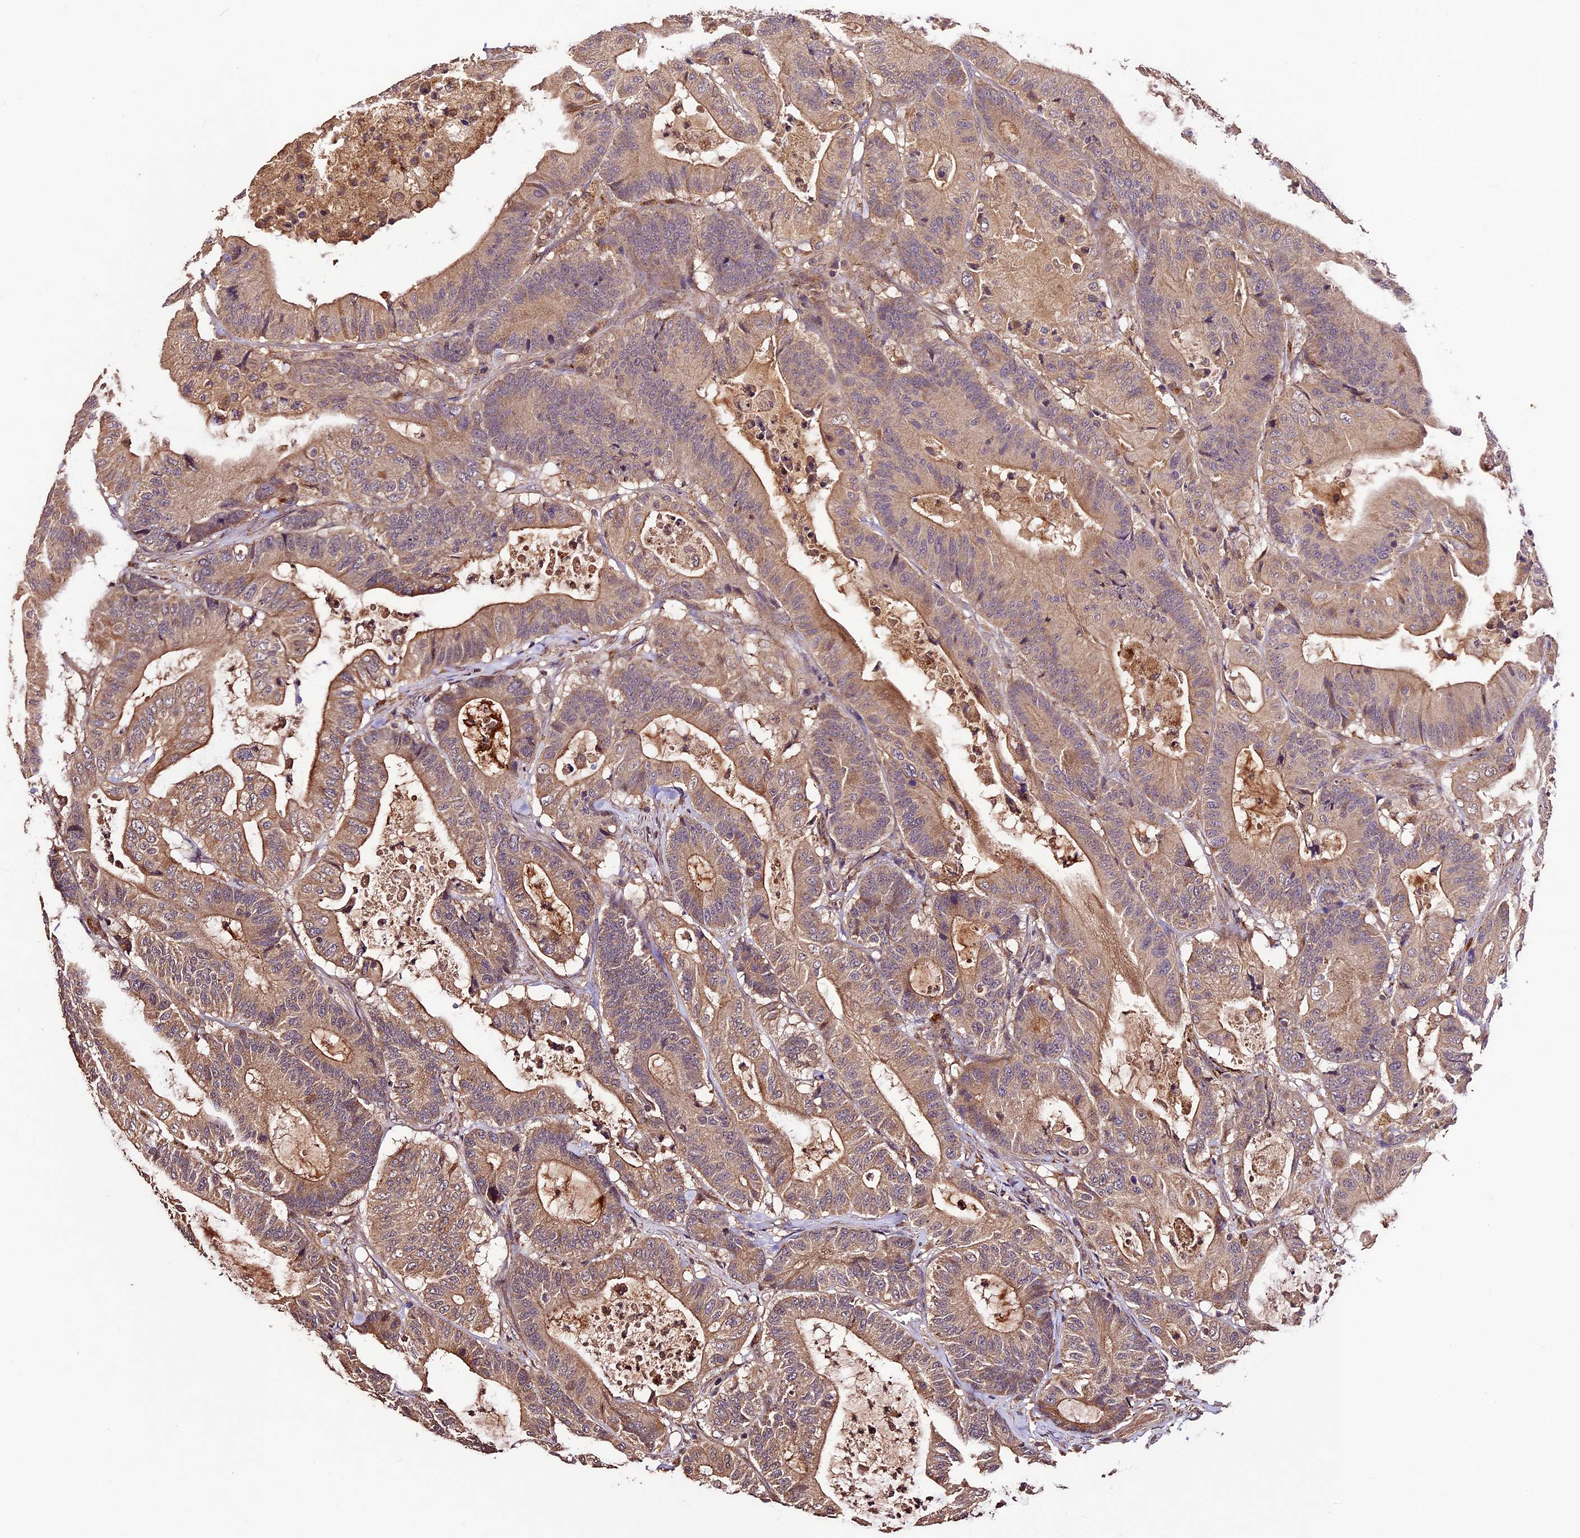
{"staining": {"intensity": "weak", "quantity": ">75%", "location": "cytoplasmic/membranous"}, "tissue": "colorectal cancer", "cell_type": "Tumor cells", "image_type": "cancer", "snomed": [{"axis": "morphology", "description": "Adenocarcinoma, NOS"}, {"axis": "topography", "description": "Colon"}], "caption": "This image exhibits IHC staining of colorectal adenocarcinoma, with low weak cytoplasmic/membranous staining in about >75% of tumor cells.", "gene": "CRLF1", "patient": {"sex": "female", "age": 84}}